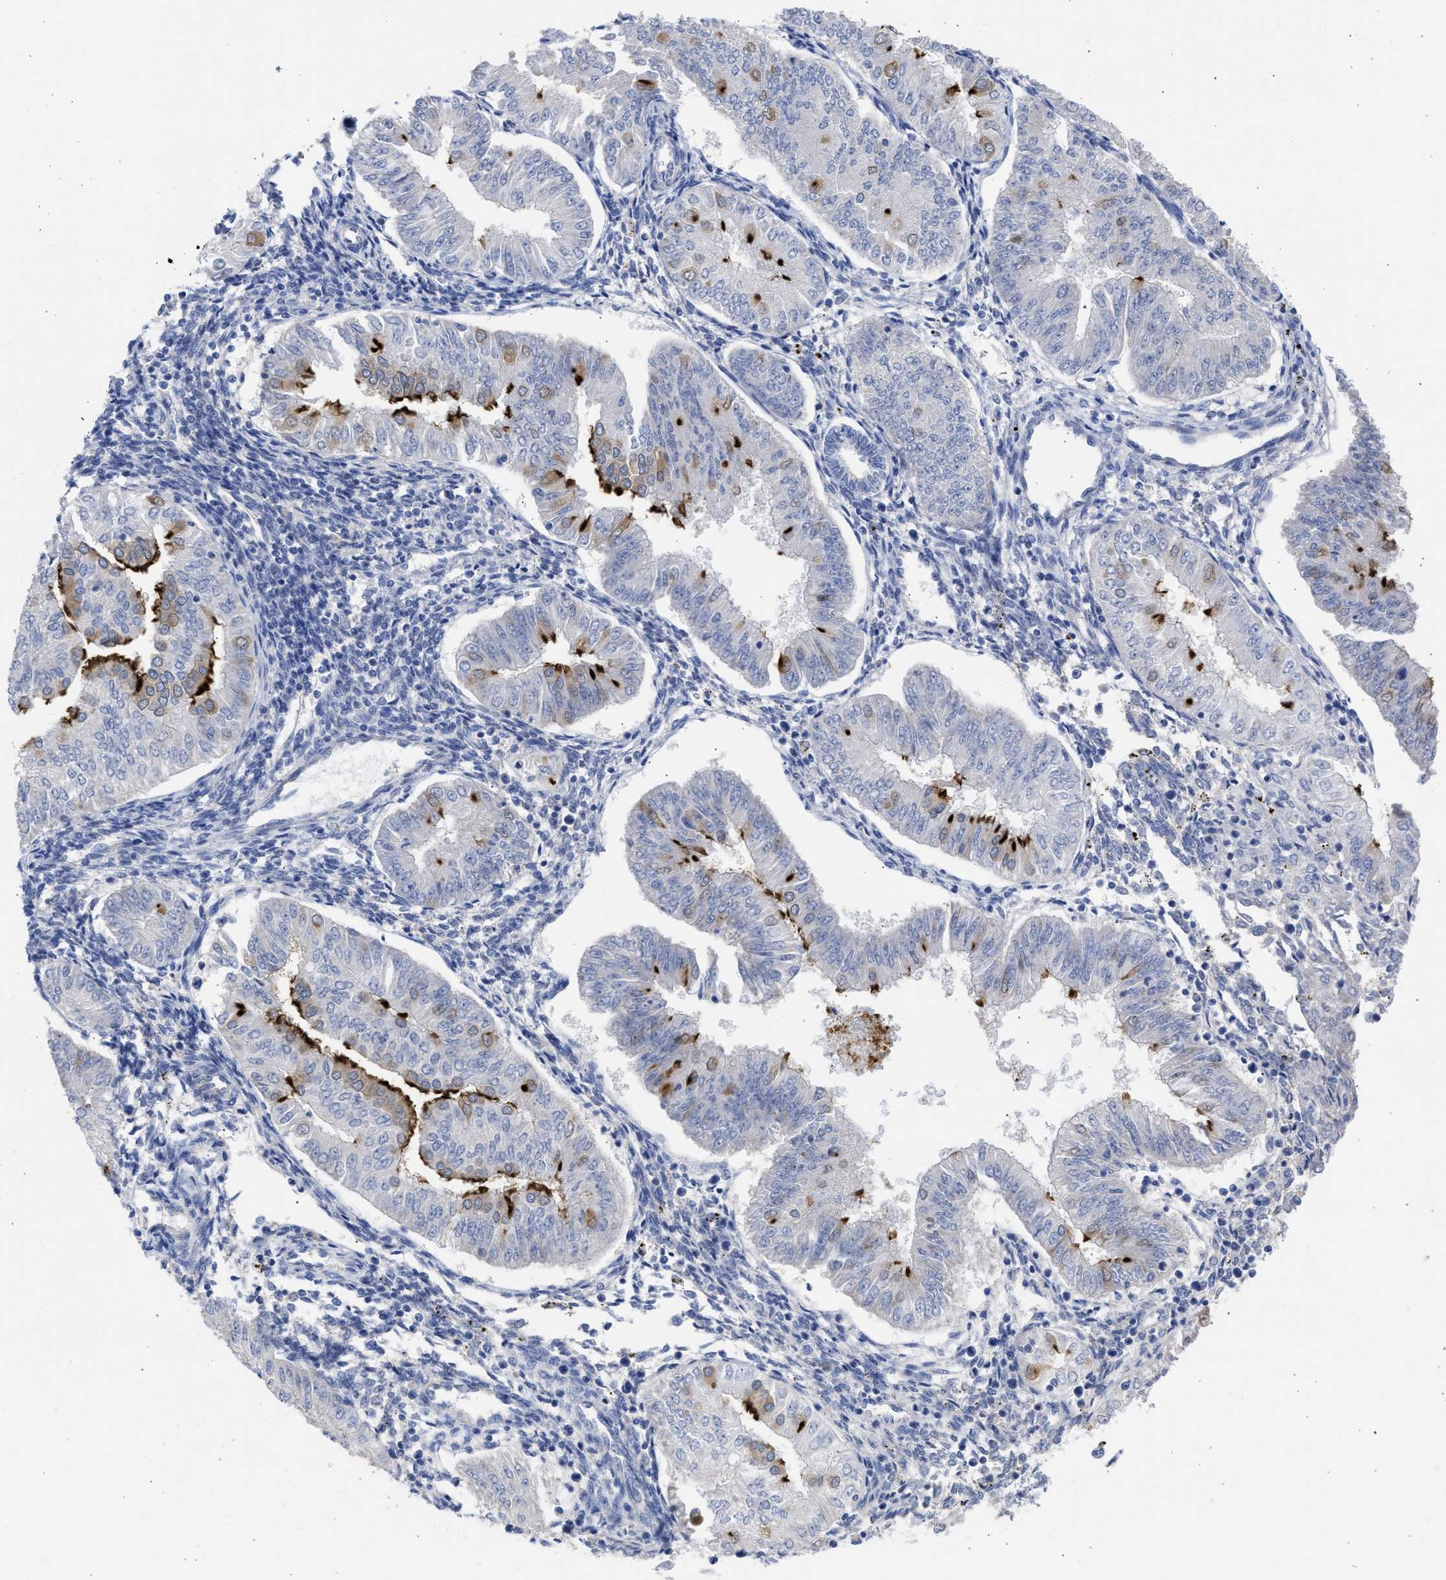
{"staining": {"intensity": "moderate", "quantity": "<25%", "location": "cytoplasmic/membranous"}, "tissue": "endometrial cancer", "cell_type": "Tumor cells", "image_type": "cancer", "snomed": [{"axis": "morphology", "description": "Normal tissue, NOS"}, {"axis": "morphology", "description": "Adenocarcinoma, NOS"}, {"axis": "topography", "description": "Endometrium"}], "caption": "Tumor cells demonstrate low levels of moderate cytoplasmic/membranous positivity in about <25% of cells in human endometrial cancer (adenocarcinoma). The staining is performed using DAB (3,3'-diaminobenzidine) brown chromogen to label protein expression. The nuclei are counter-stained blue using hematoxylin.", "gene": "RSPH1", "patient": {"sex": "female", "age": 53}}